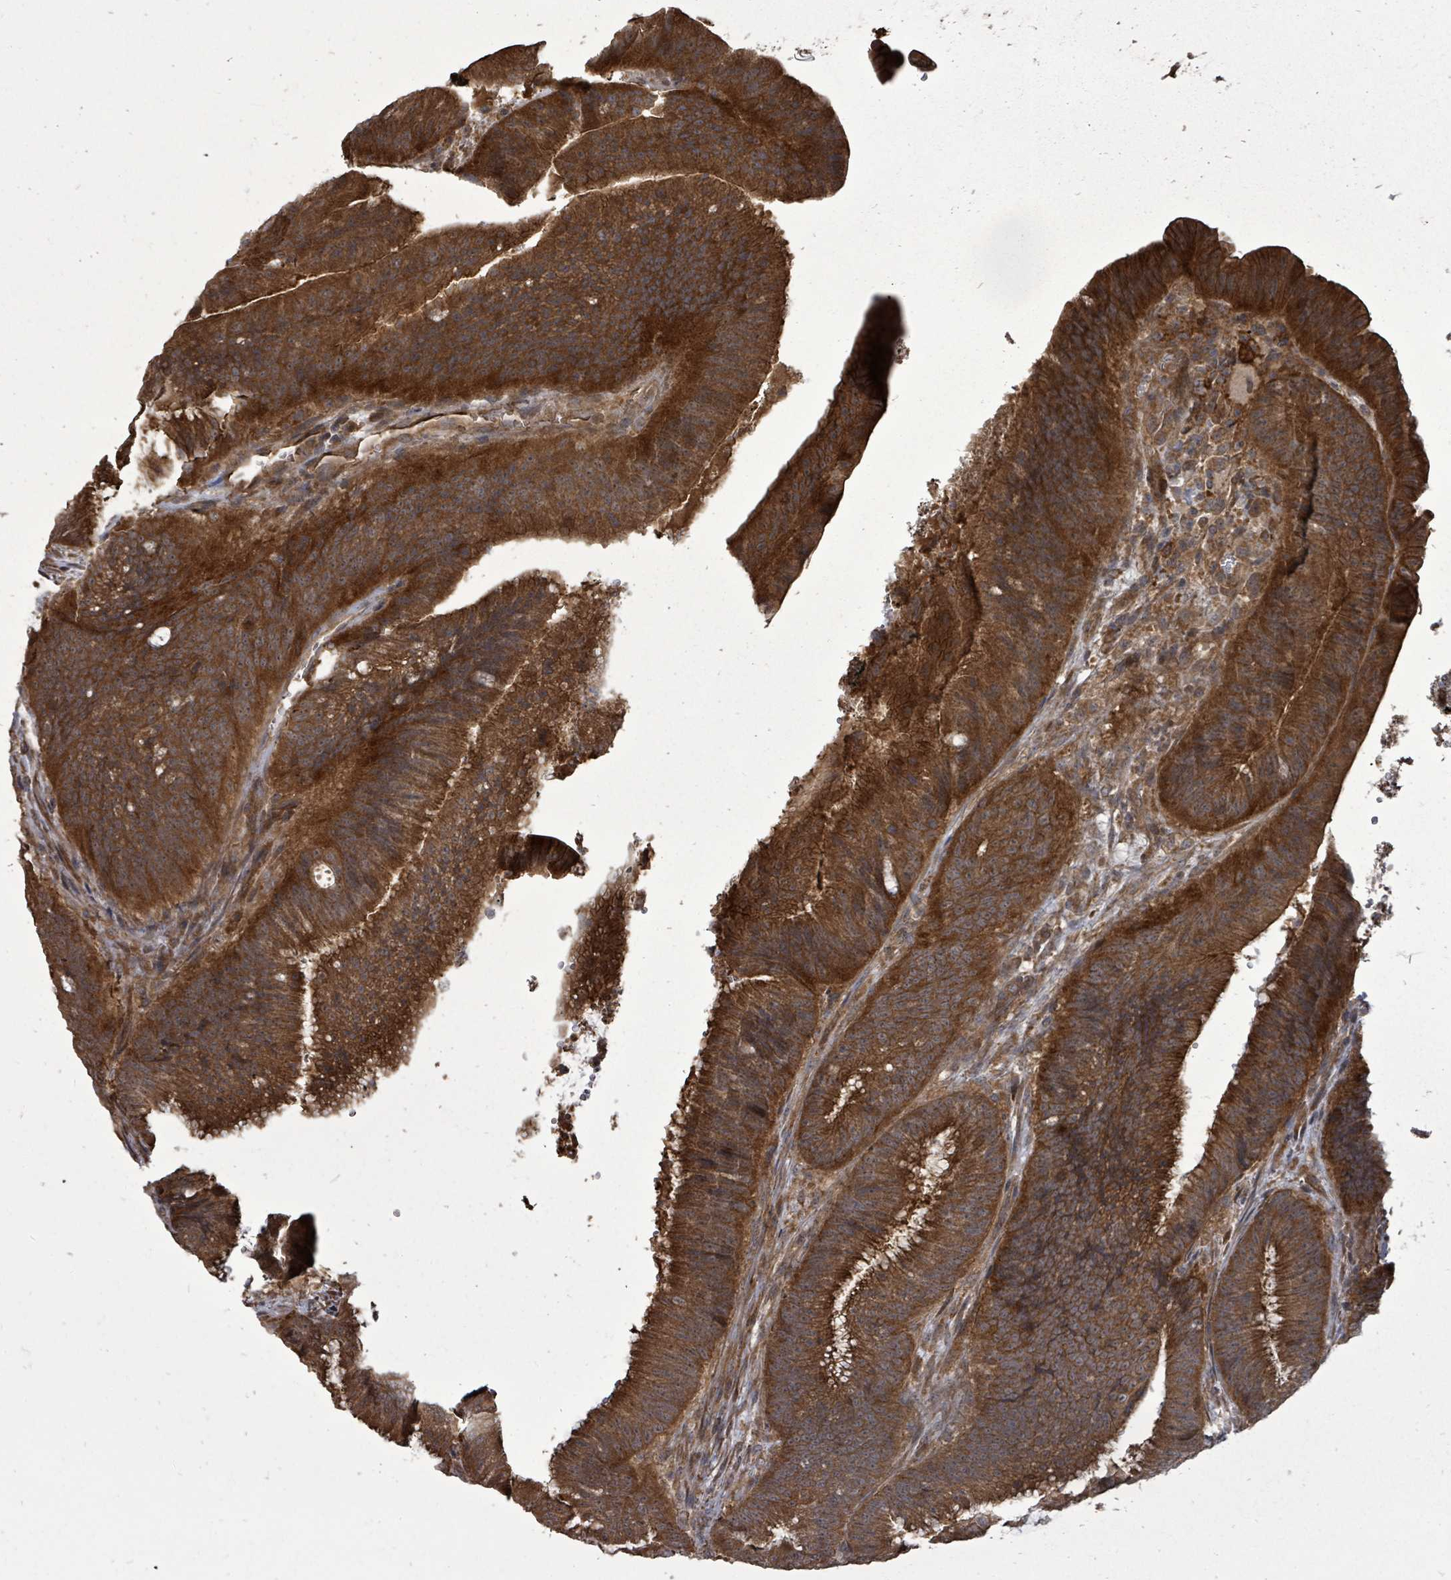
{"staining": {"intensity": "strong", "quantity": ">75%", "location": "cytoplasmic/membranous"}, "tissue": "colorectal cancer", "cell_type": "Tumor cells", "image_type": "cancer", "snomed": [{"axis": "morphology", "description": "Adenocarcinoma, NOS"}, {"axis": "topography", "description": "Colon"}], "caption": "Tumor cells exhibit high levels of strong cytoplasmic/membranous staining in approximately >75% of cells in colorectal cancer (adenocarcinoma). (Brightfield microscopy of DAB IHC at high magnification).", "gene": "EIF3C", "patient": {"sex": "female", "age": 43}}